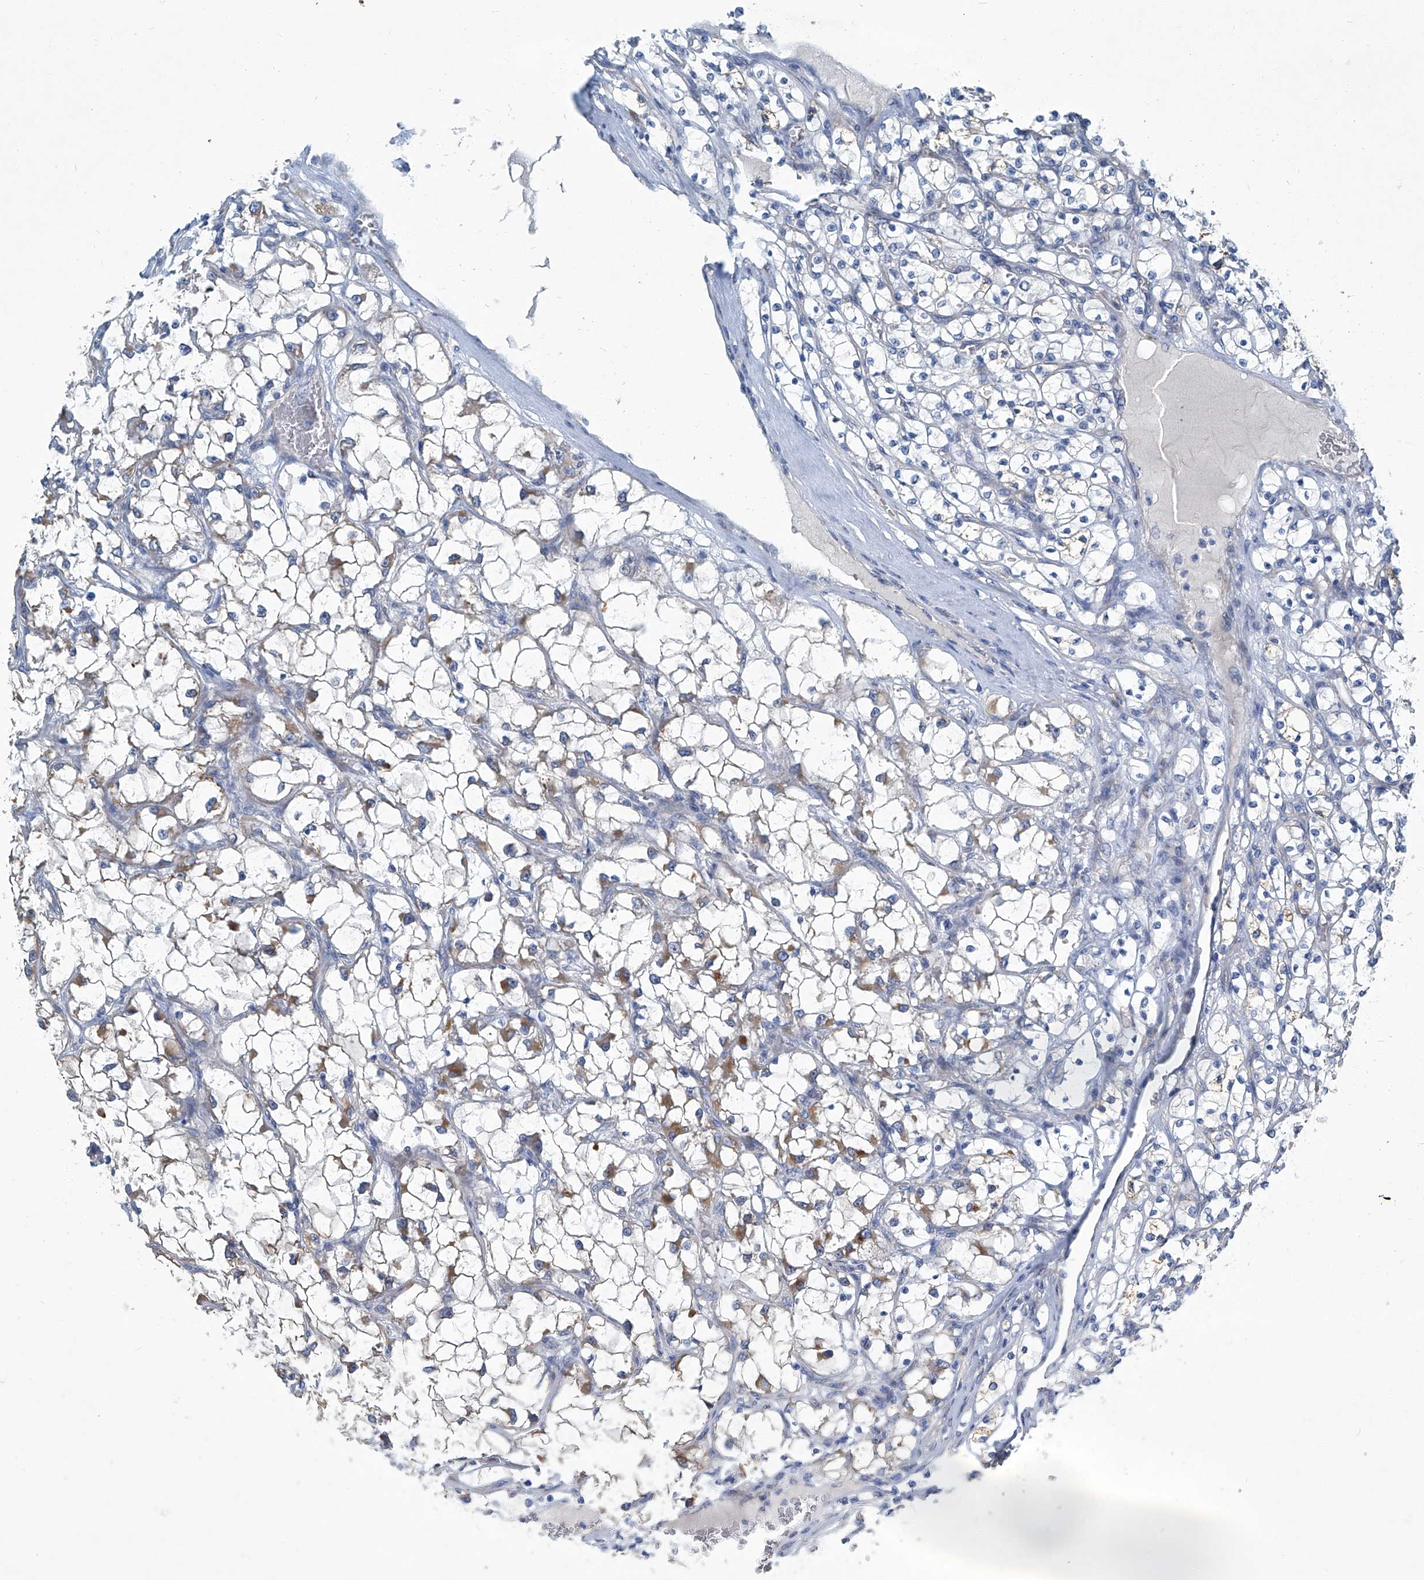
{"staining": {"intensity": "weak", "quantity": "<25%", "location": "cytoplasmic/membranous"}, "tissue": "renal cancer", "cell_type": "Tumor cells", "image_type": "cancer", "snomed": [{"axis": "morphology", "description": "Adenocarcinoma, NOS"}, {"axis": "topography", "description": "Kidney"}], "caption": "A high-resolution micrograph shows immunohistochemistry (IHC) staining of renal cancer, which reveals no significant positivity in tumor cells.", "gene": "SLC26A11", "patient": {"sex": "female", "age": 69}}